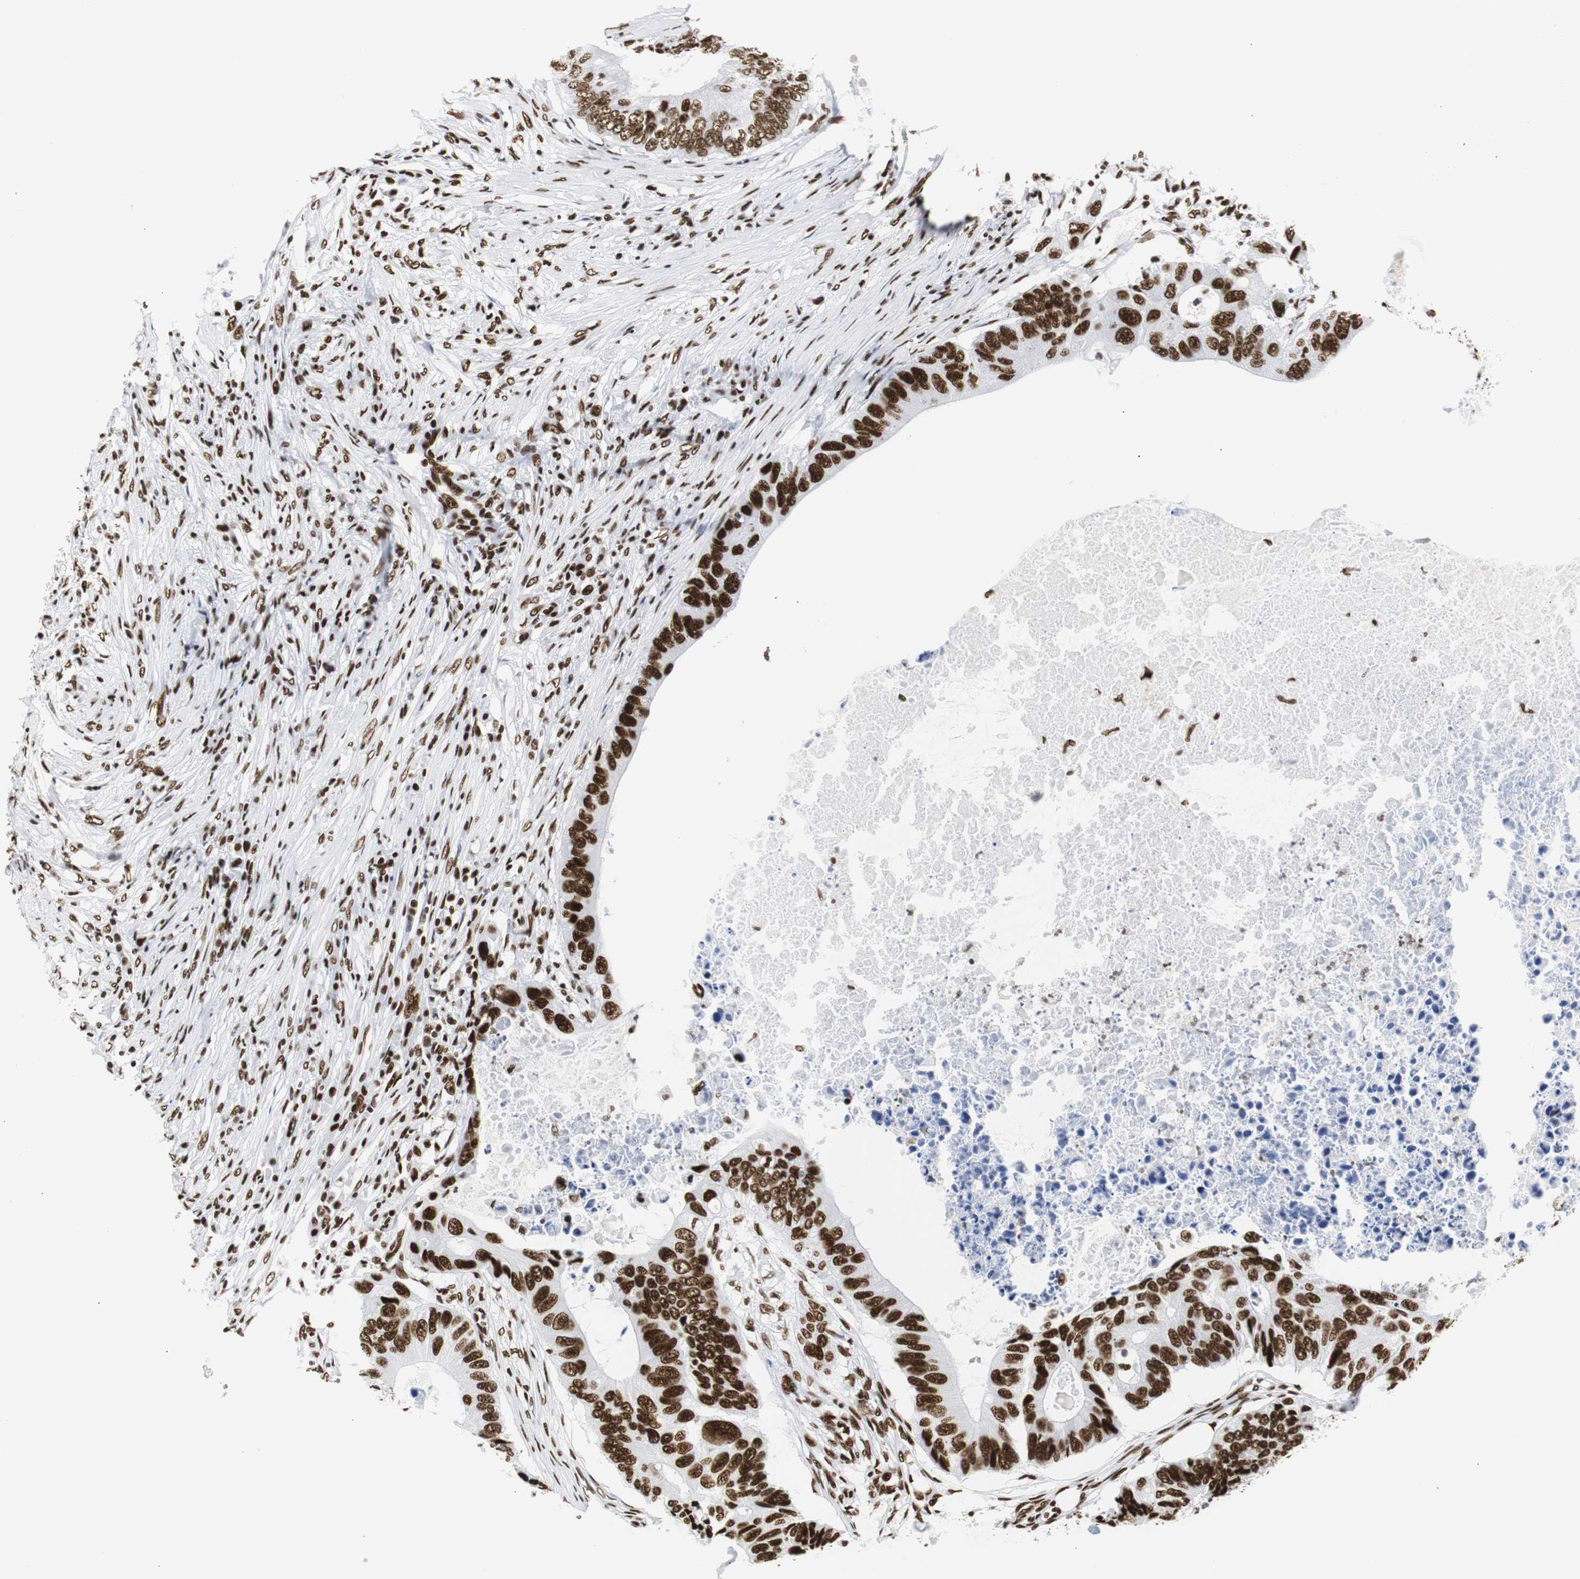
{"staining": {"intensity": "strong", "quantity": ">75%", "location": "nuclear"}, "tissue": "colorectal cancer", "cell_type": "Tumor cells", "image_type": "cancer", "snomed": [{"axis": "morphology", "description": "Adenocarcinoma, NOS"}, {"axis": "topography", "description": "Colon"}], "caption": "High-magnification brightfield microscopy of colorectal cancer (adenocarcinoma) stained with DAB (brown) and counterstained with hematoxylin (blue). tumor cells exhibit strong nuclear positivity is present in approximately>75% of cells. The protein is shown in brown color, while the nuclei are stained blue.", "gene": "HNRNPH2", "patient": {"sex": "male", "age": 71}}